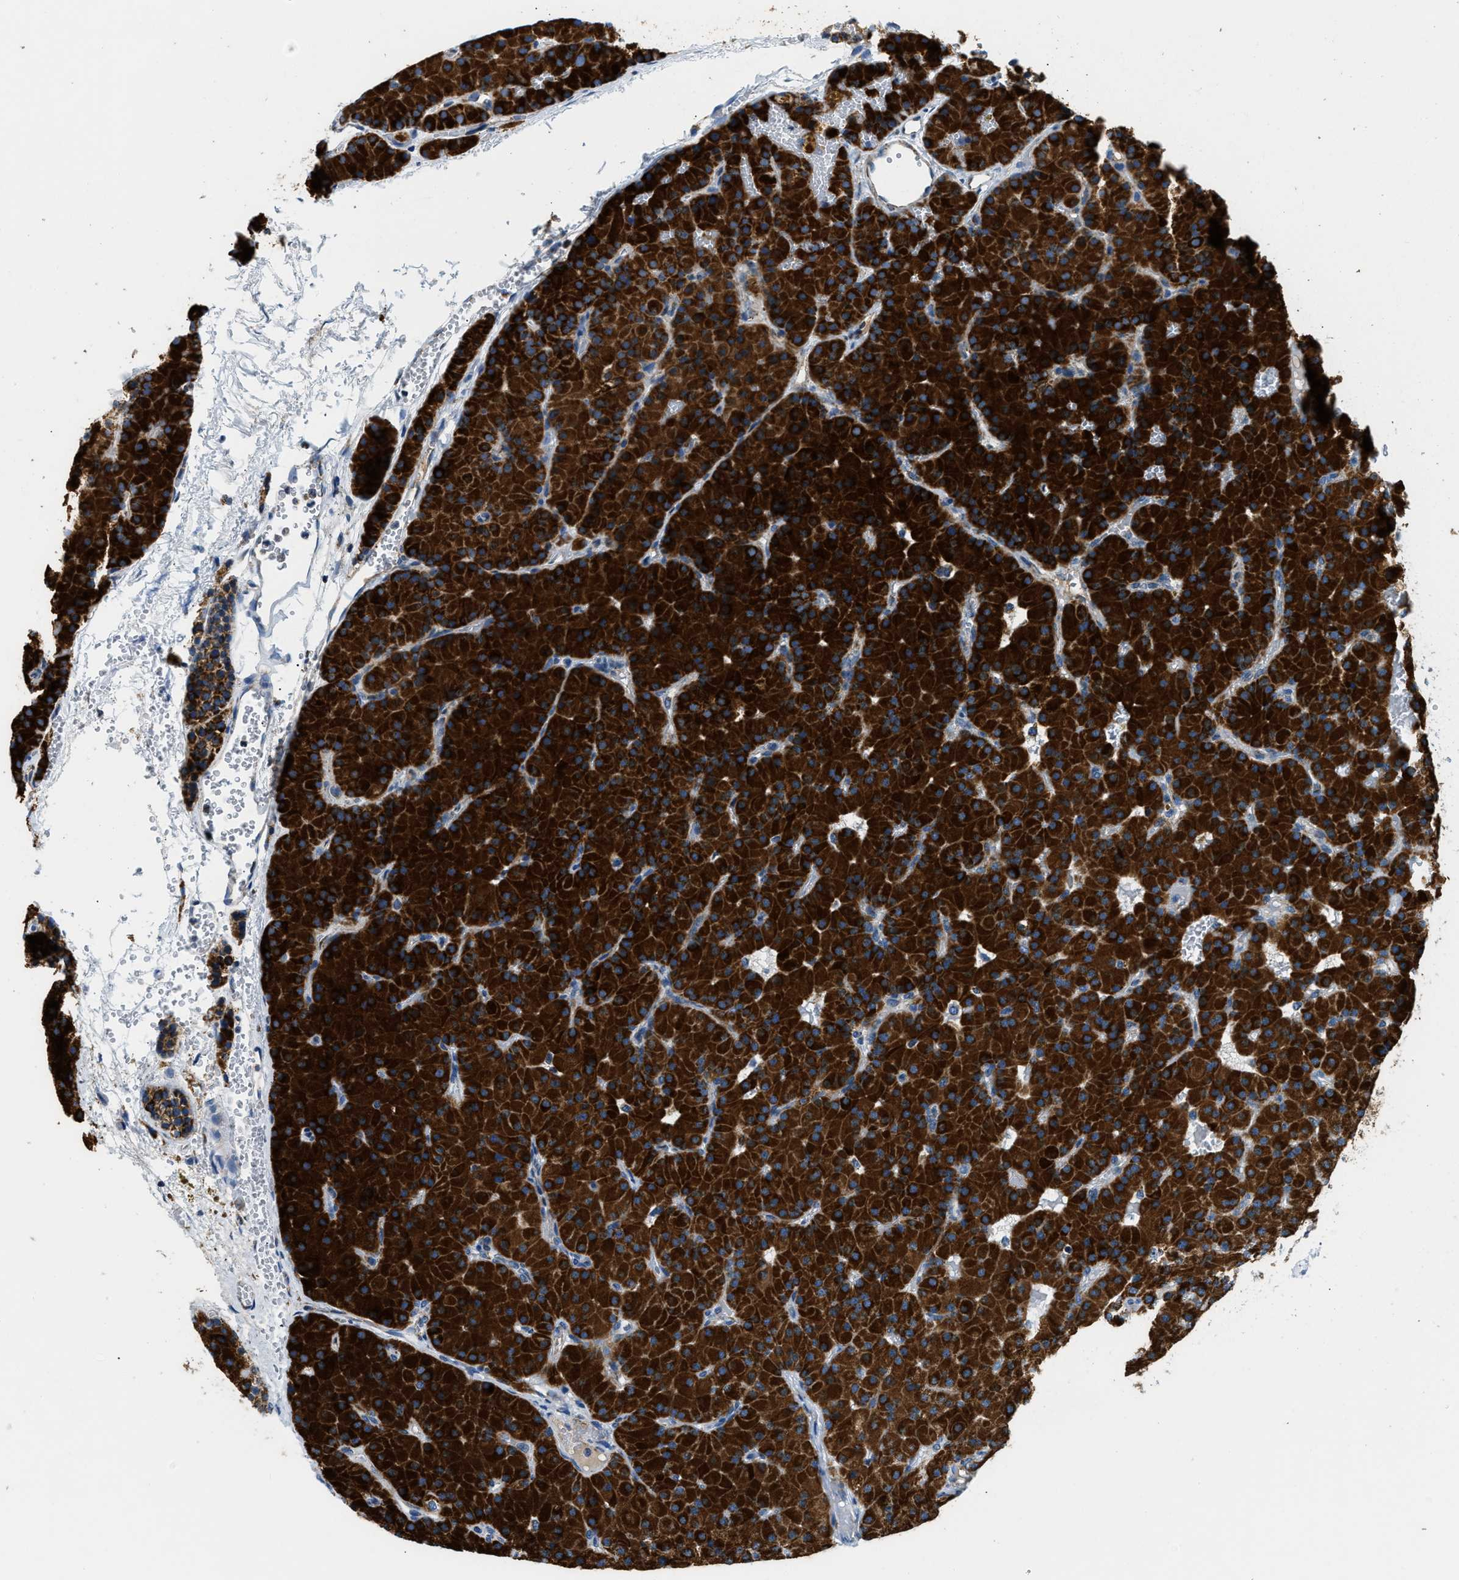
{"staining": {"intensity": "strong", "quantity": ">75%", "location": "cytoplasmic/membranous"}, "tissue": "parathyroid gland", "cell_type": "Glandular cells", "image_type": "normal", "snomed": [{"axis": "morphology", "description": "Normal tissue, NOS"}, {"axis": "morphology", "description": "Adenoma, NOS"}, {"axis": "topography", "description": "Parathyroid gland"}], "caption": "Immunohistochemistry (IHC) staining of benign parathyroid gland, which shows high levels of strong cytoplasmic/membranous expression in approximately >75% of glandular cells indicating strong cytoplasmic/membranous protein positivity. The staining was performed using DAB (brown) for protein detection and nuclei were counterstained in hematoxylin (blue).", "gene": "ACADVL", "patient": {"sex": "male", "age": 75}}